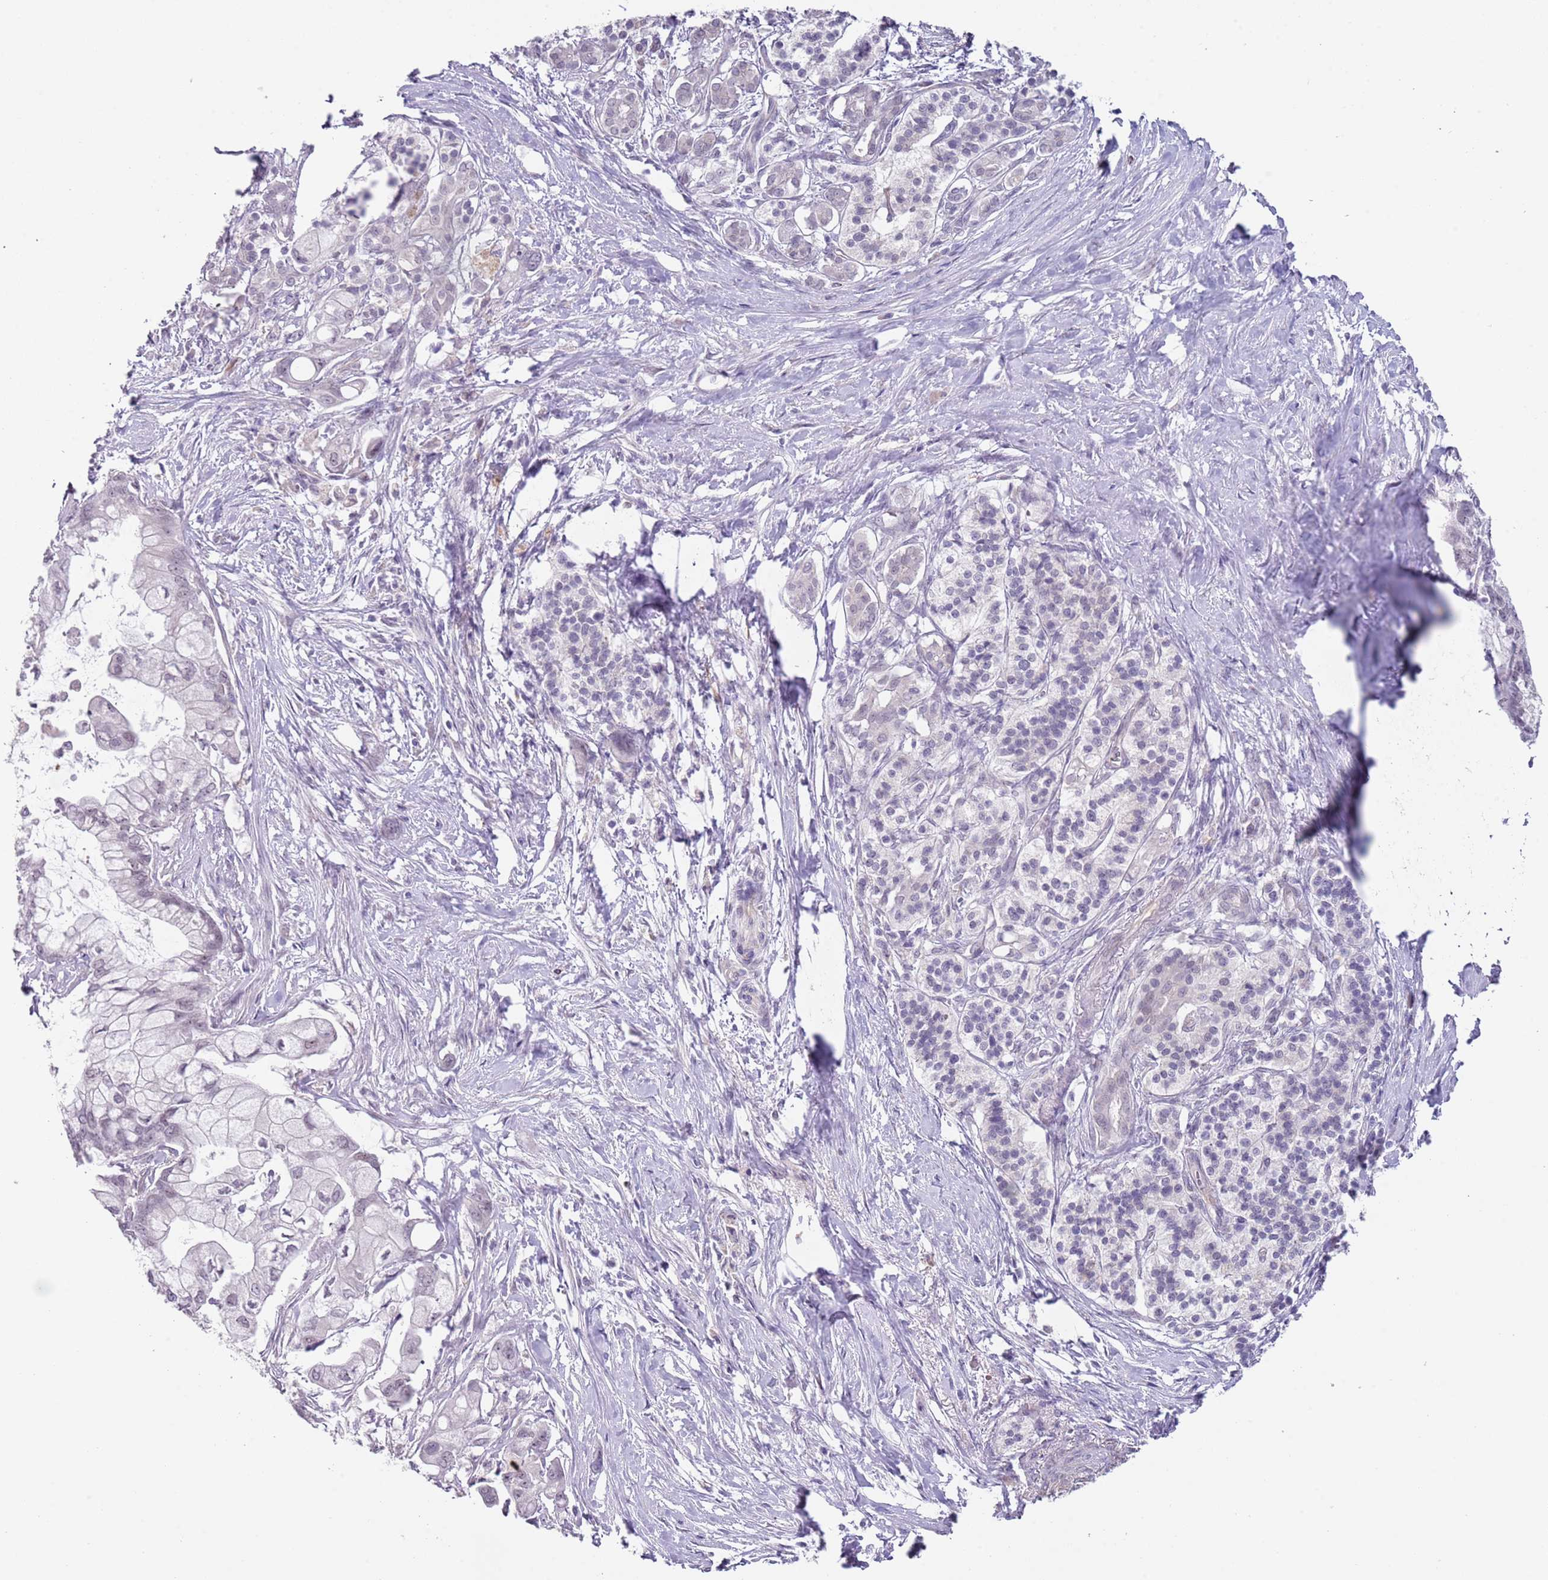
{"staining": {"intensity": "negative", "quantity": "none", "location": "none"}, "tissue": "pancreatic cancer", "cell_type": "Tumor cells", "image_type": "cancer", "snomed": [{"axis": "morphology", "description": "Adenocarcinoma, NOS"}, {"axis": "topography", "description": "Pancreas"}], "caption": "Pancreatic cancer (adenocarcinoma) was stained to show a protein in brown. There is no significant expression in tumor cells.", "gene": "NBPF3", "patient": {"sex": "male", "age": 68}}